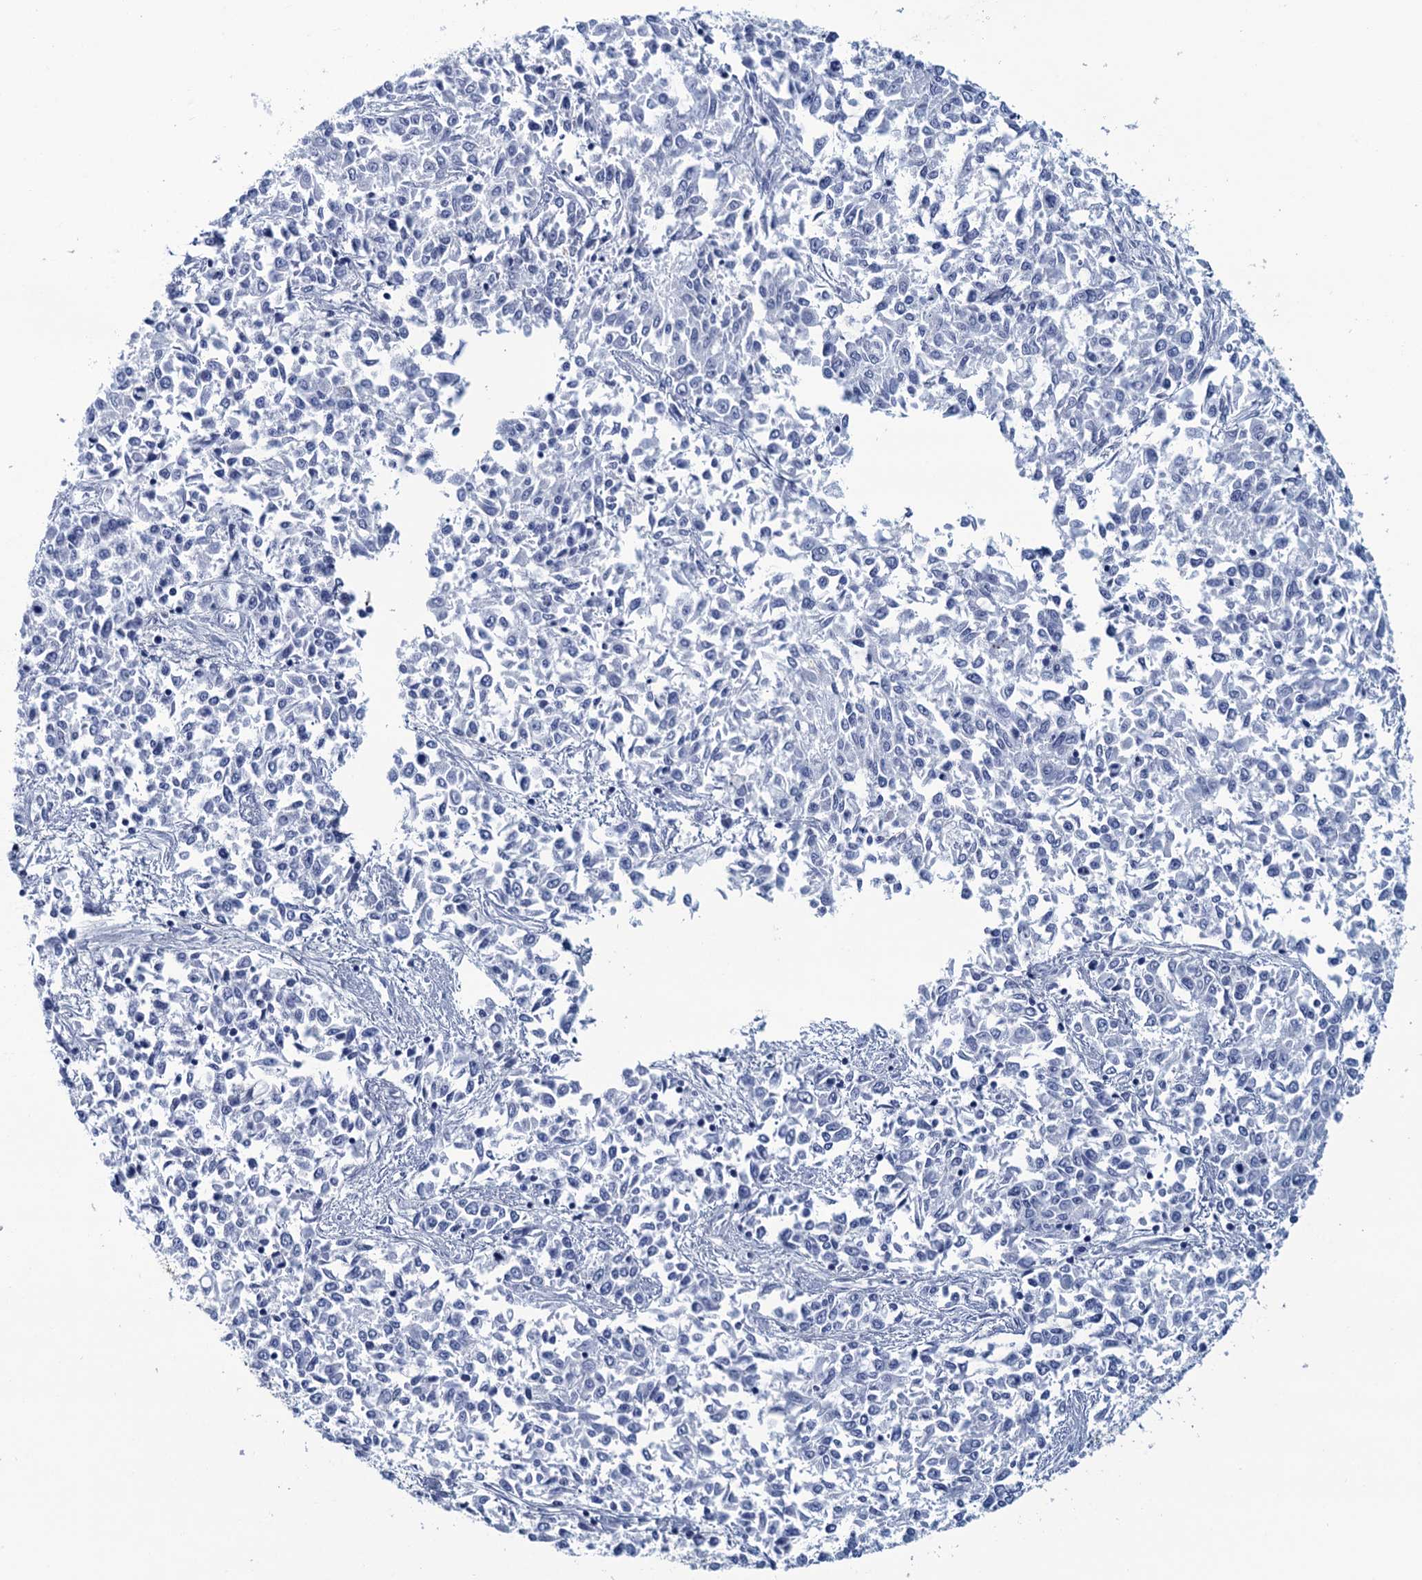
{"staining": {"intensity": "negative", "quantity": "none", "location": "none"}, "tissue": "endometrial cancer", "cell_type": "Tumor cells", "image_type": "cancer", "snomed": [{"axis": "morphology", "description": "Adenocarcinoma, NOS"}, {"axis": "topography", "description": "Endometrium"}], "caption": "Tumor cells are negative for brown protein staining in endometrial adenocarcinoma.", "gene": "RHCG", "patient": {"sex": "female", "age": 50}}